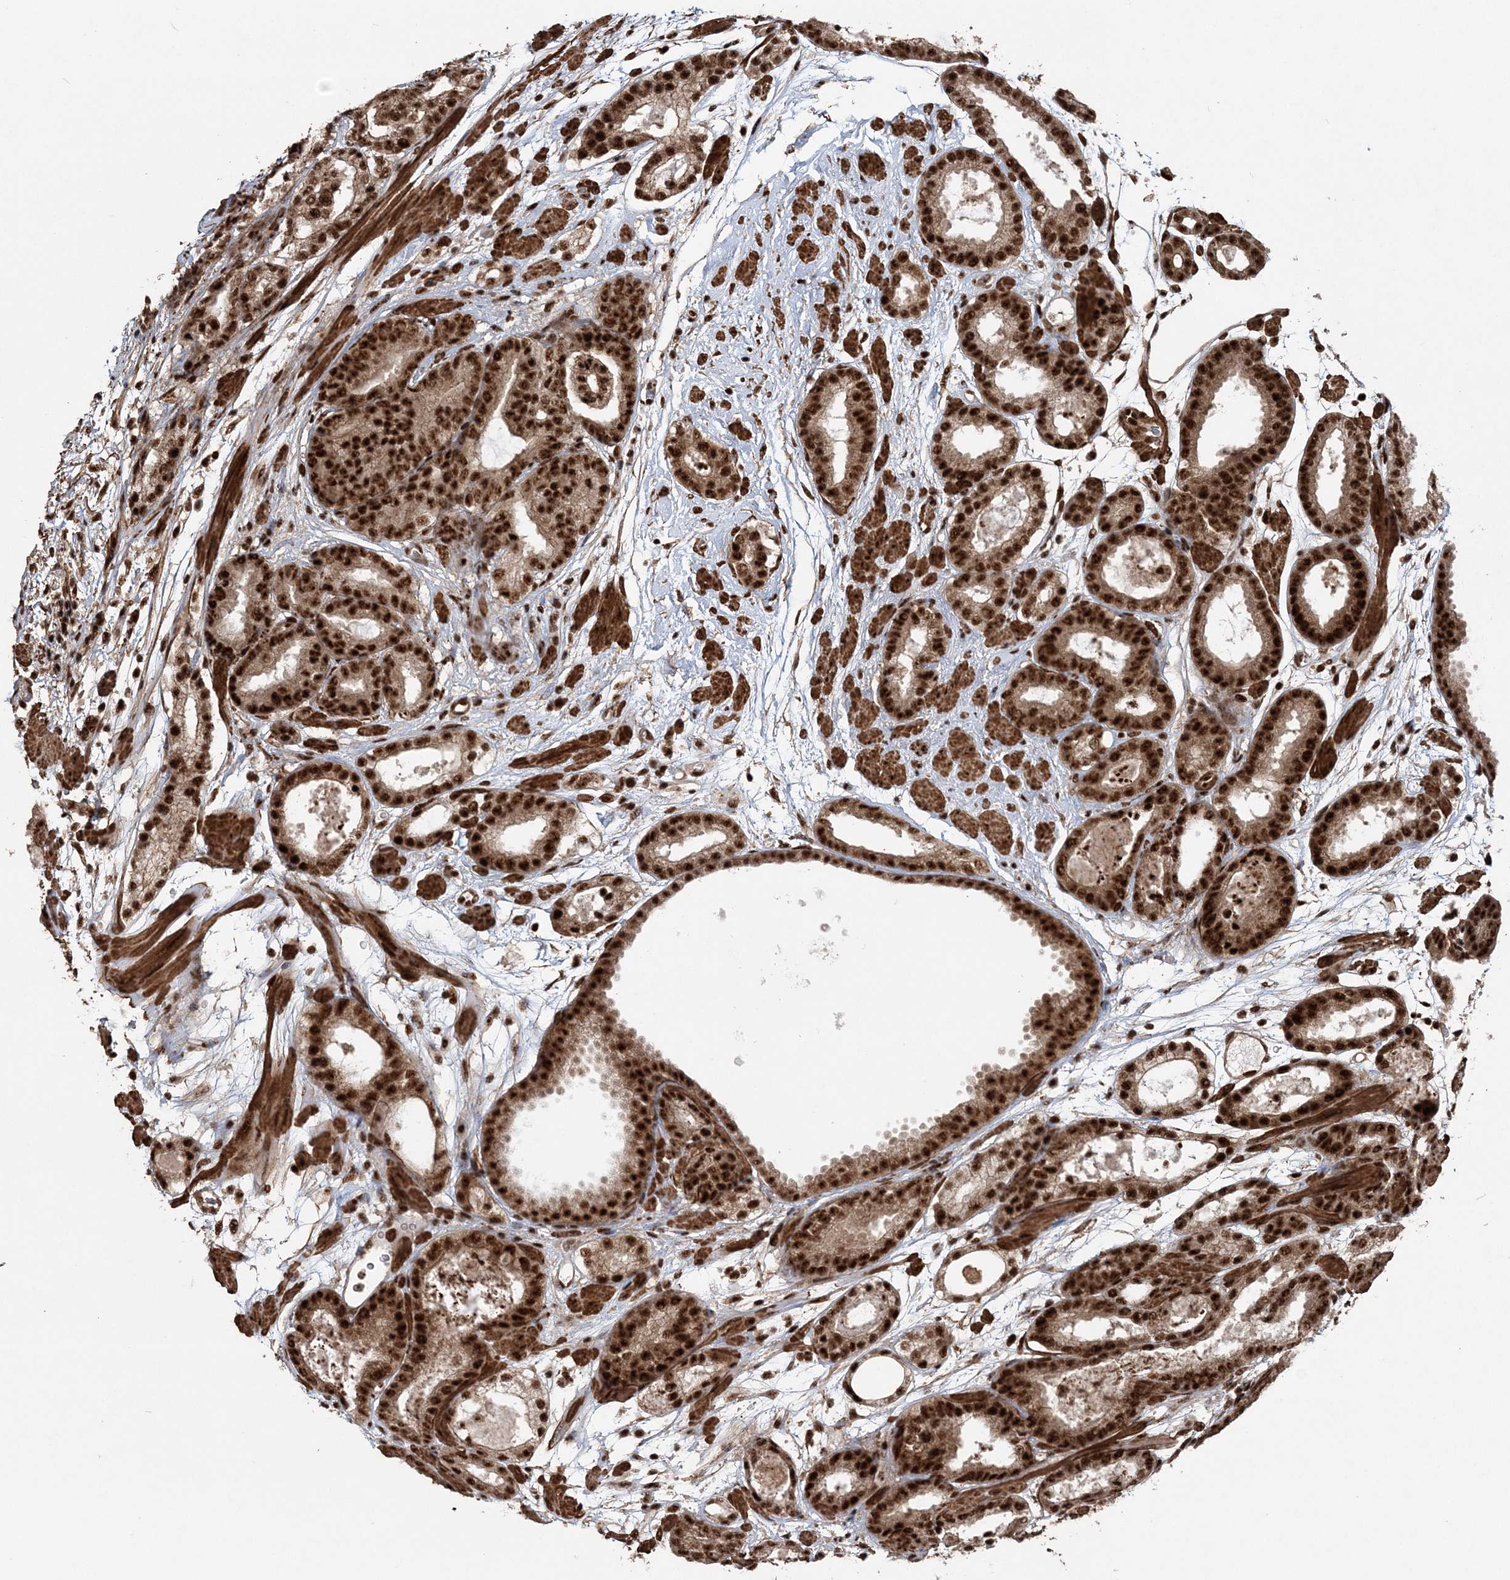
{"staining": {"intensity": "strong", "quantity": ">75%", "location": "cytoplasmic/membranous,nuclear"}, "tissue": "prostate cancer", "cell_type": "Tumor cells", "image_type": "cancer", "snomed": [{"axis": "morphology", "description": "Adenocarcinoma, Low grade"}, {"axis": "topography", "description": "Prostate"}], "caption": "Low-grade adenocarcinoma (prostate) stained for a protein (brown) exhibits strong cytoplasmic/membranous and nuclear positive expression in approximately >75% of tumor cells.", "gene": "EXOSC8", "patient": {"sex": "male", "age": 69}}